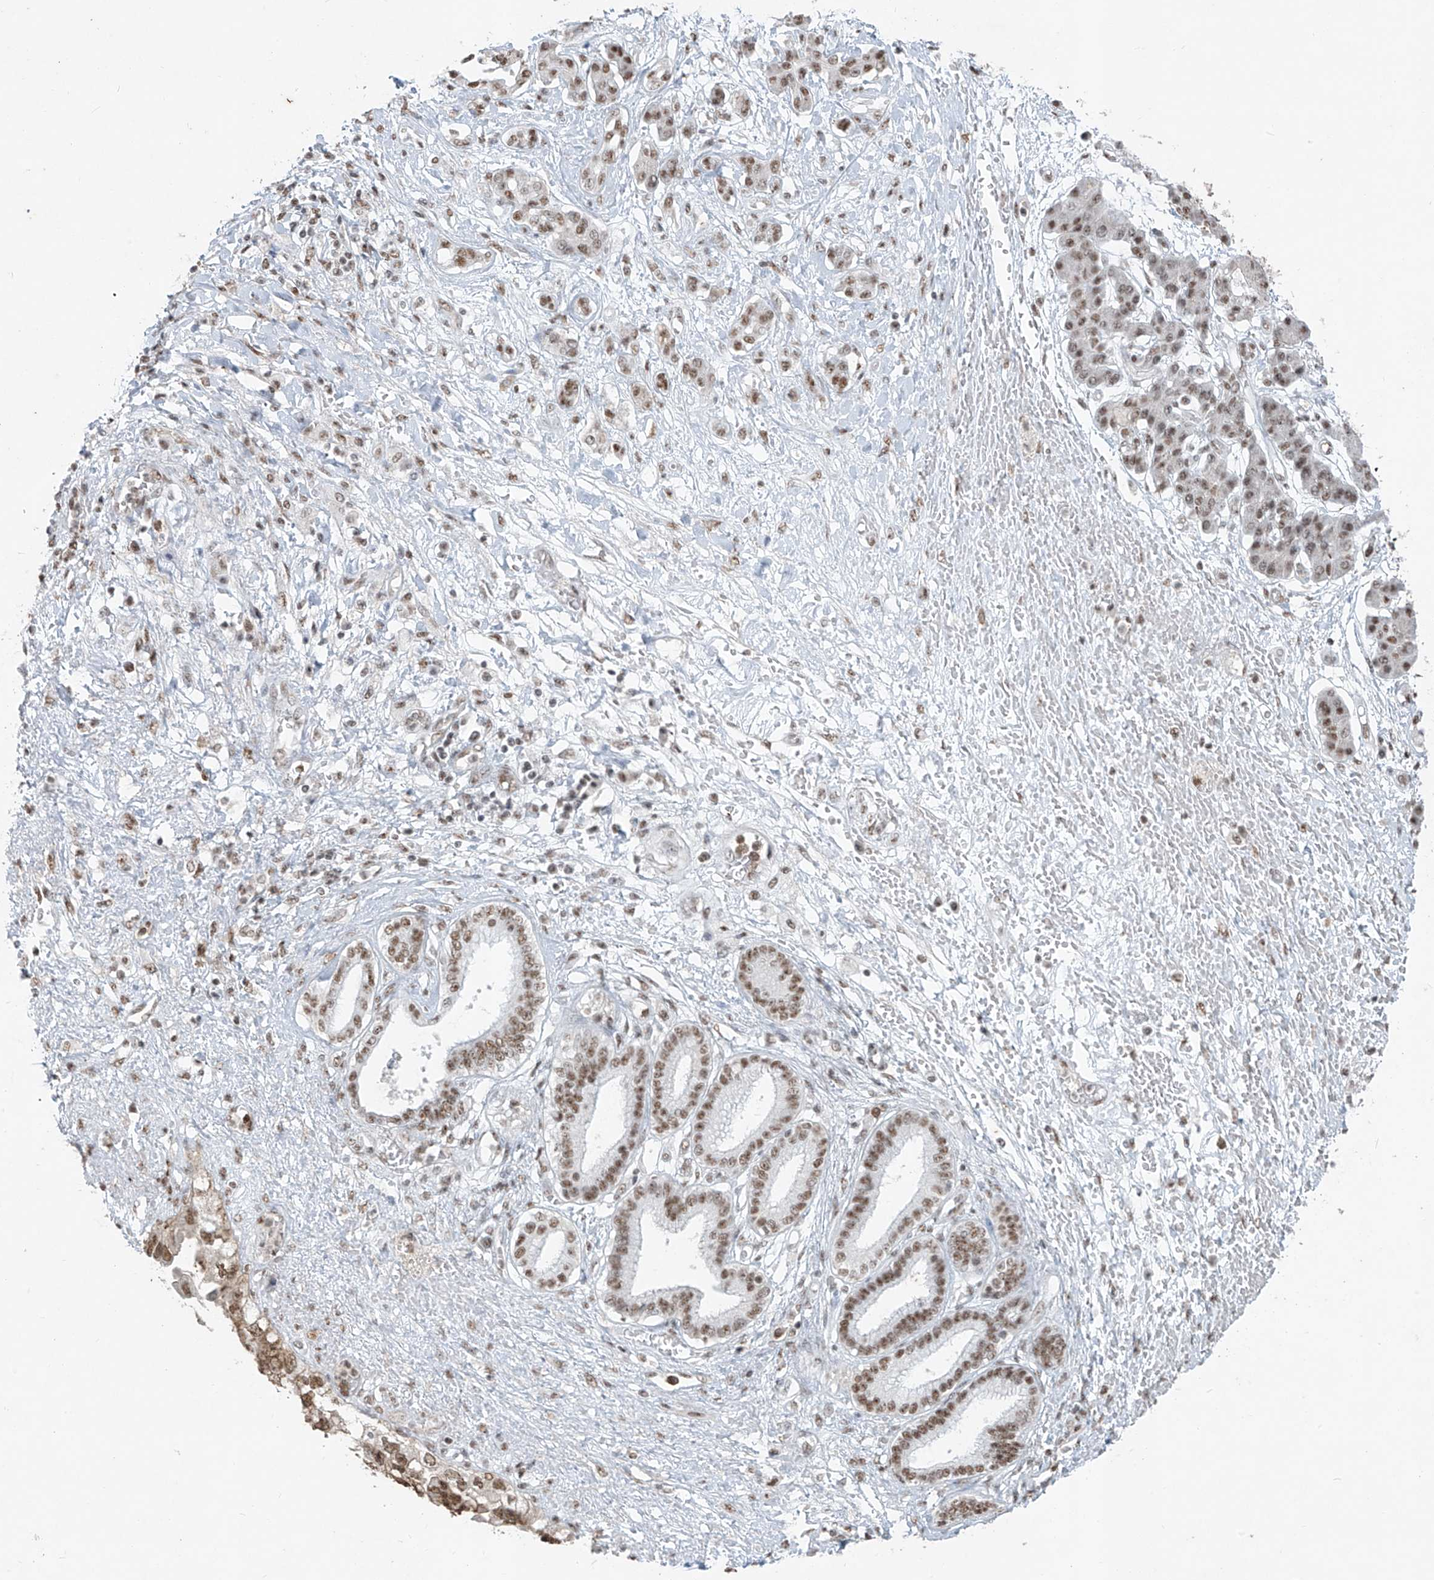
{"staining": {"intensity": "moderate", "quantity": ">75%", "location": "nuclear"}, "tissue": "pancreatic cancer", "cell_type": "Tumor cells", "image_type": "cancer", "snomed": [{"axis": "morphology", "description": "Adenocarcinoma, NOS"}, {"axis": "topography", "description": "Pancreas"}], "caption": "Immunohistochemical staining of pancreatic cancer (adenocarcinoma) reveals medium levels of moderate nuclear staining in approximately >75% of tumor cells.", "gene": "TFEC", "patient": {"sex": "female", "age": 56}}